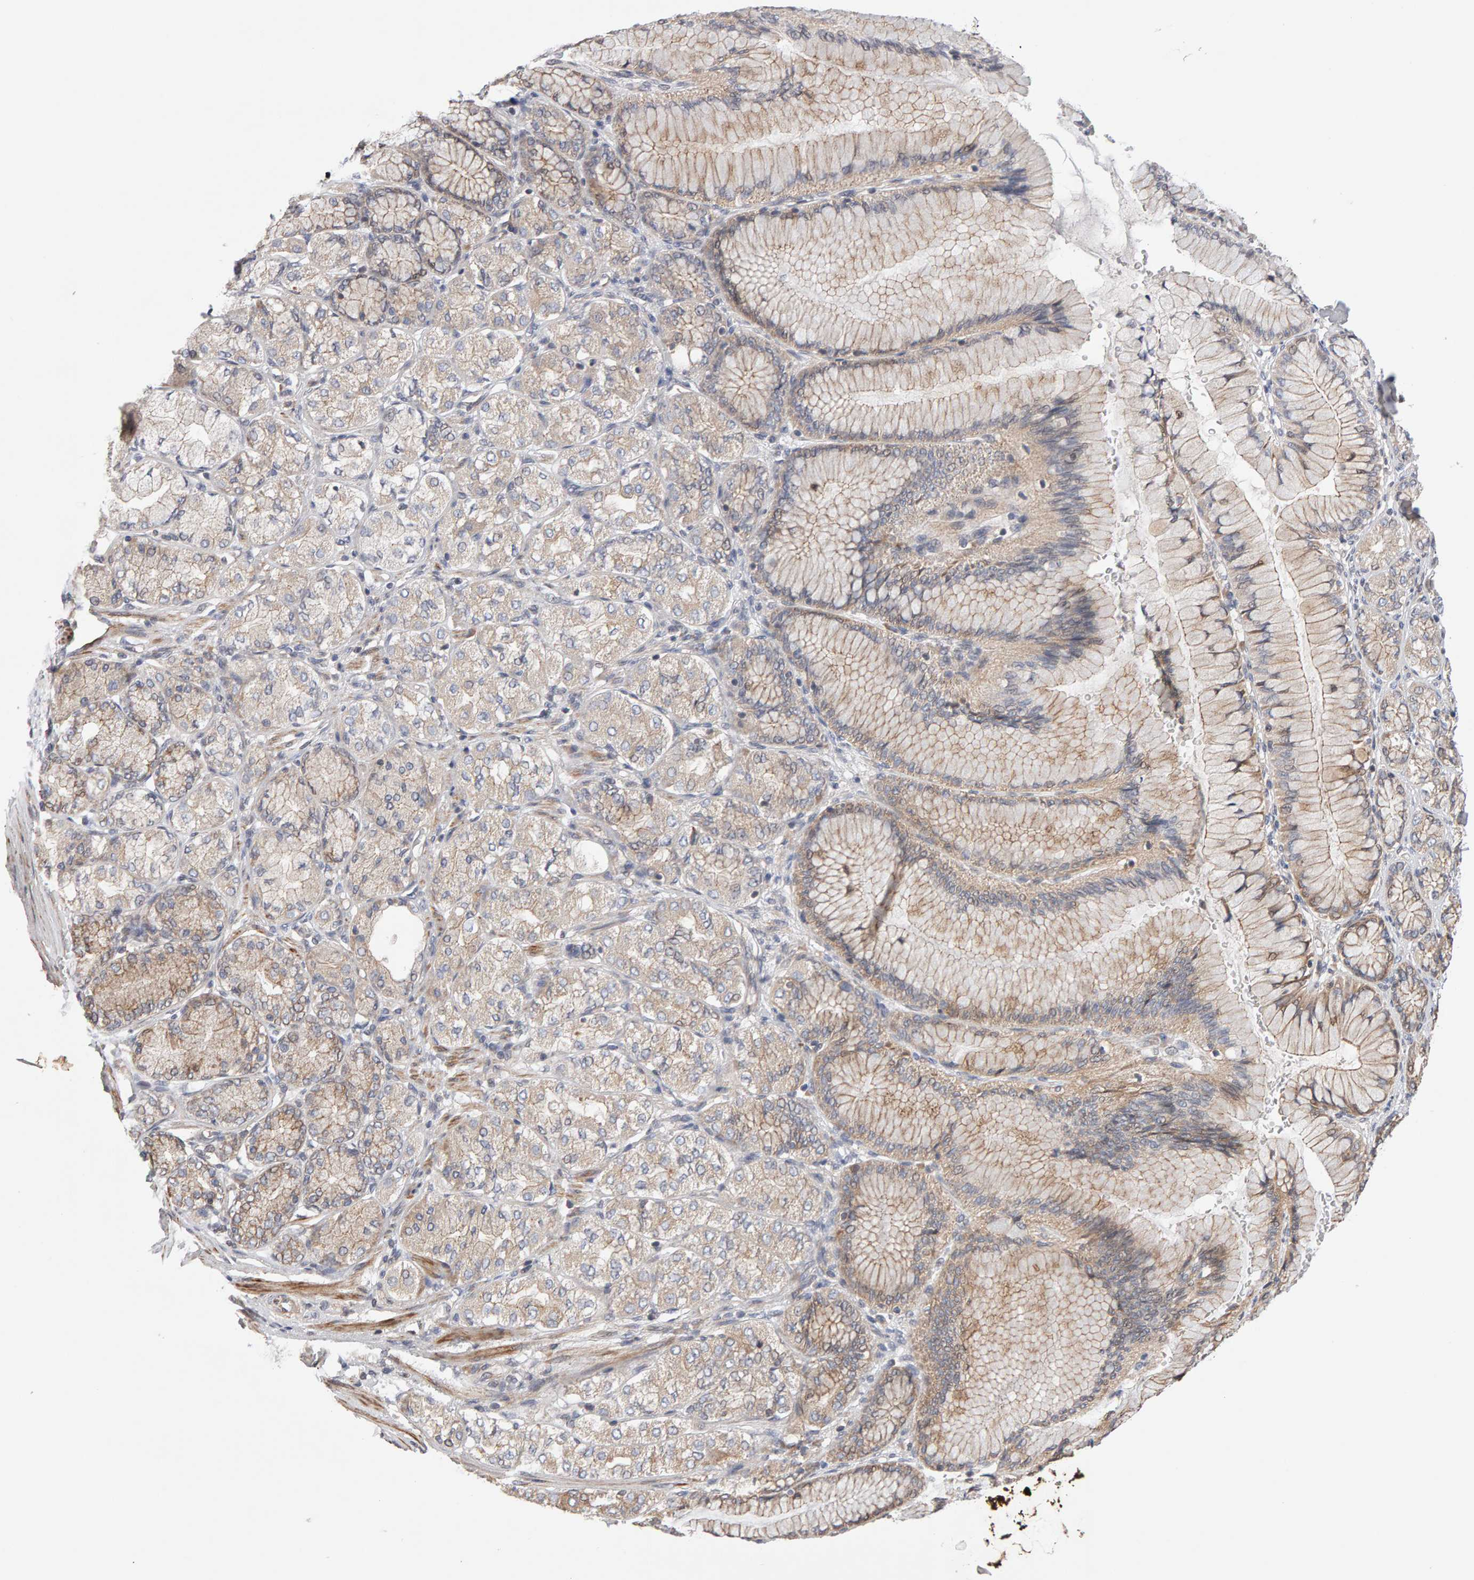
{"staining": {"intensity": "weak", "quantity": "25%-75%", "location": "cytoplasmic/membranous"}, "tissue": "stomach cancer", "cell_type": "Tumor cells", "image_type": "cancer", "snomed": [{"axis": "morphology", "description": "Adenocarcinoma, NOS"}, {"axis": "topography", "description": "Stomach"}], "caption": "Stomach cancer stained with immunohistochemistry (IHC) displays weak cytoplasmic/membranous expression in about 25%-75% of tumor cells.", "gene": "LZTS1", "patient": {"sex": "female", "age": 65}}